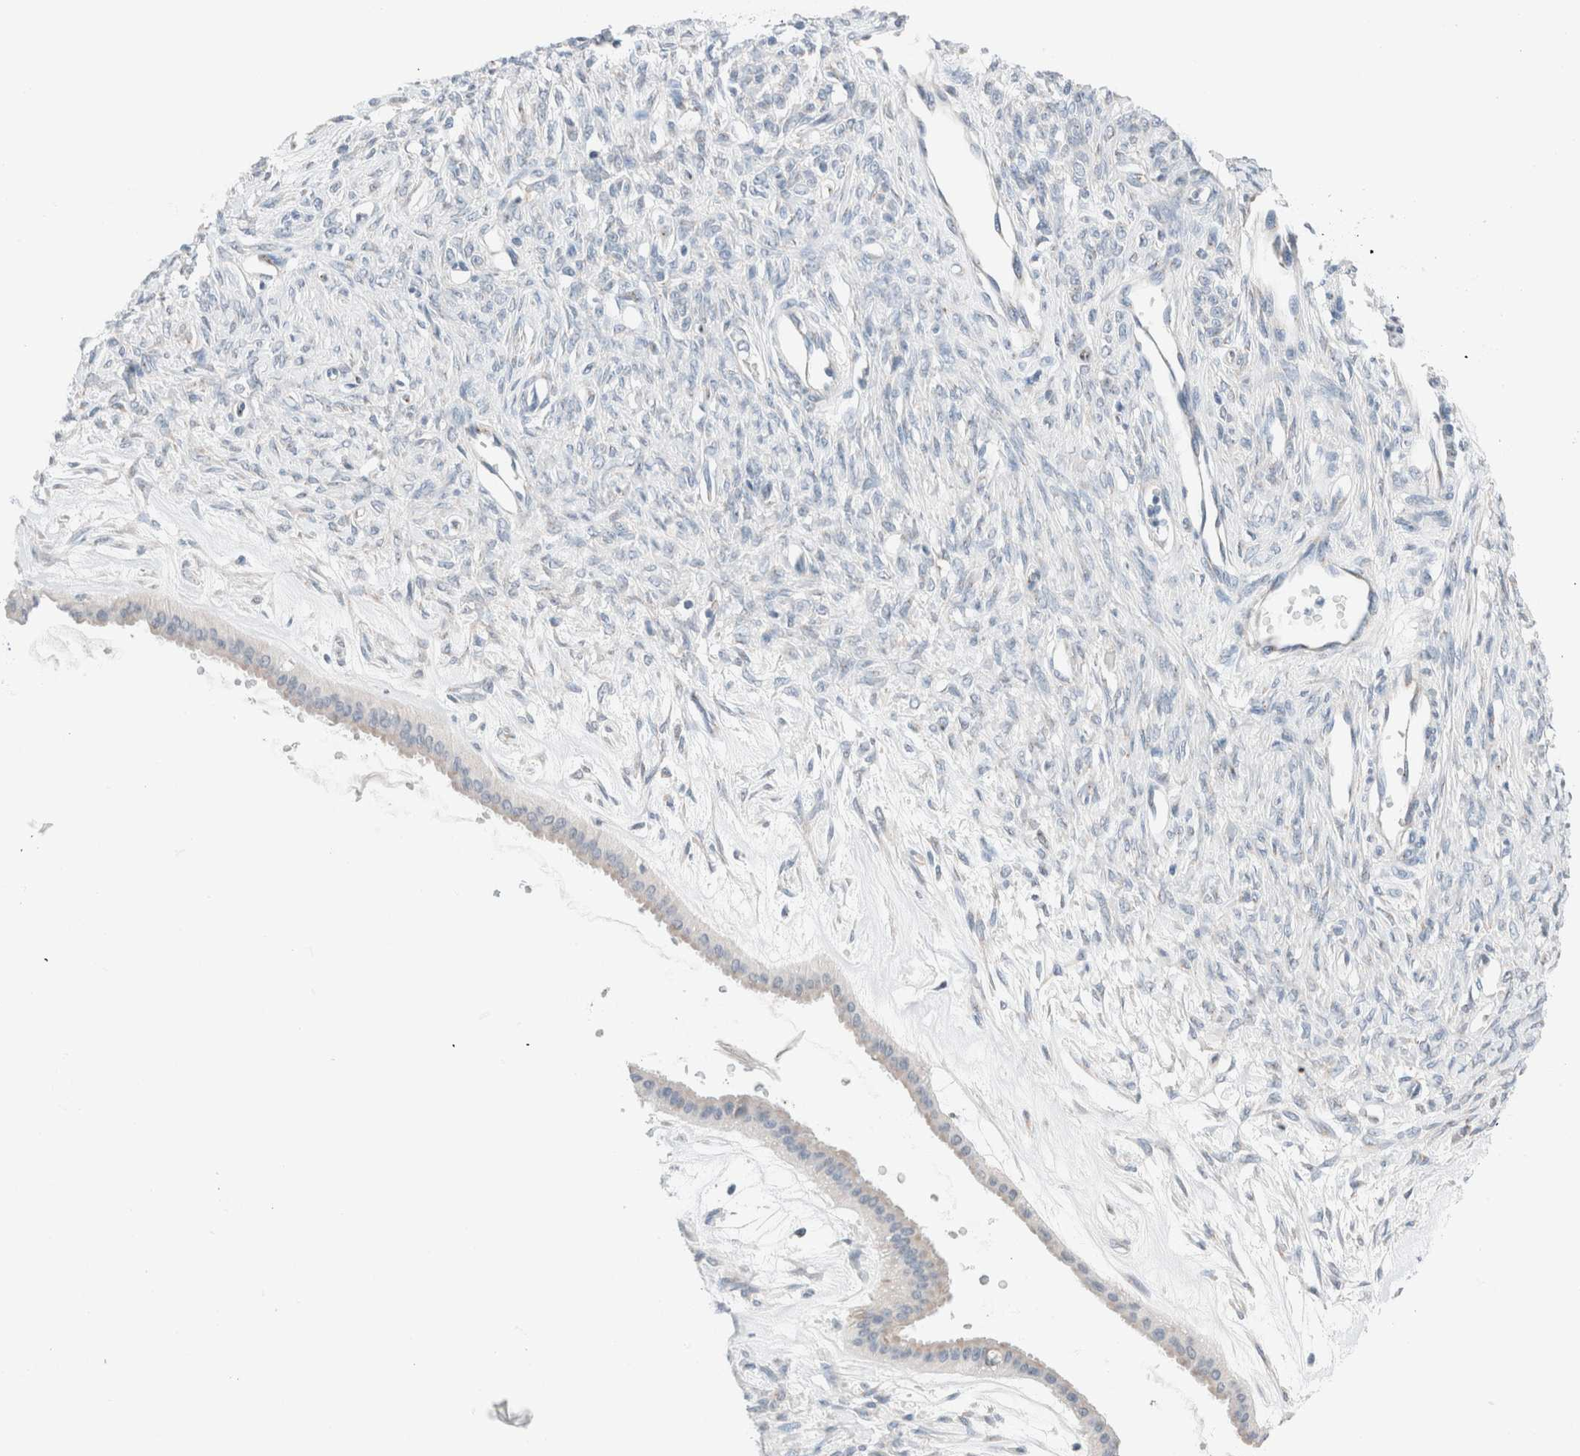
{"staining": {"intensity": "negative", "quantity": "none", "location": "none"}, "tissue": "ovarian cancer", "cell_type": "Tumor cells", "image_type": "cancer", "snomed": [{"axis": "morphology", "description": "Cystadenocarcinoma, mucinous, NOS"}, {"axis": "topography", "description": "Ovary"}], "caption": "This is a micrograph of immunohistochemistry staining of mucinous cystadenocarcinoma (ovarian), which shows no positivity in tumor cells.", "gene": "CASC3", "patient": {"sex": "female", "age": 73}}